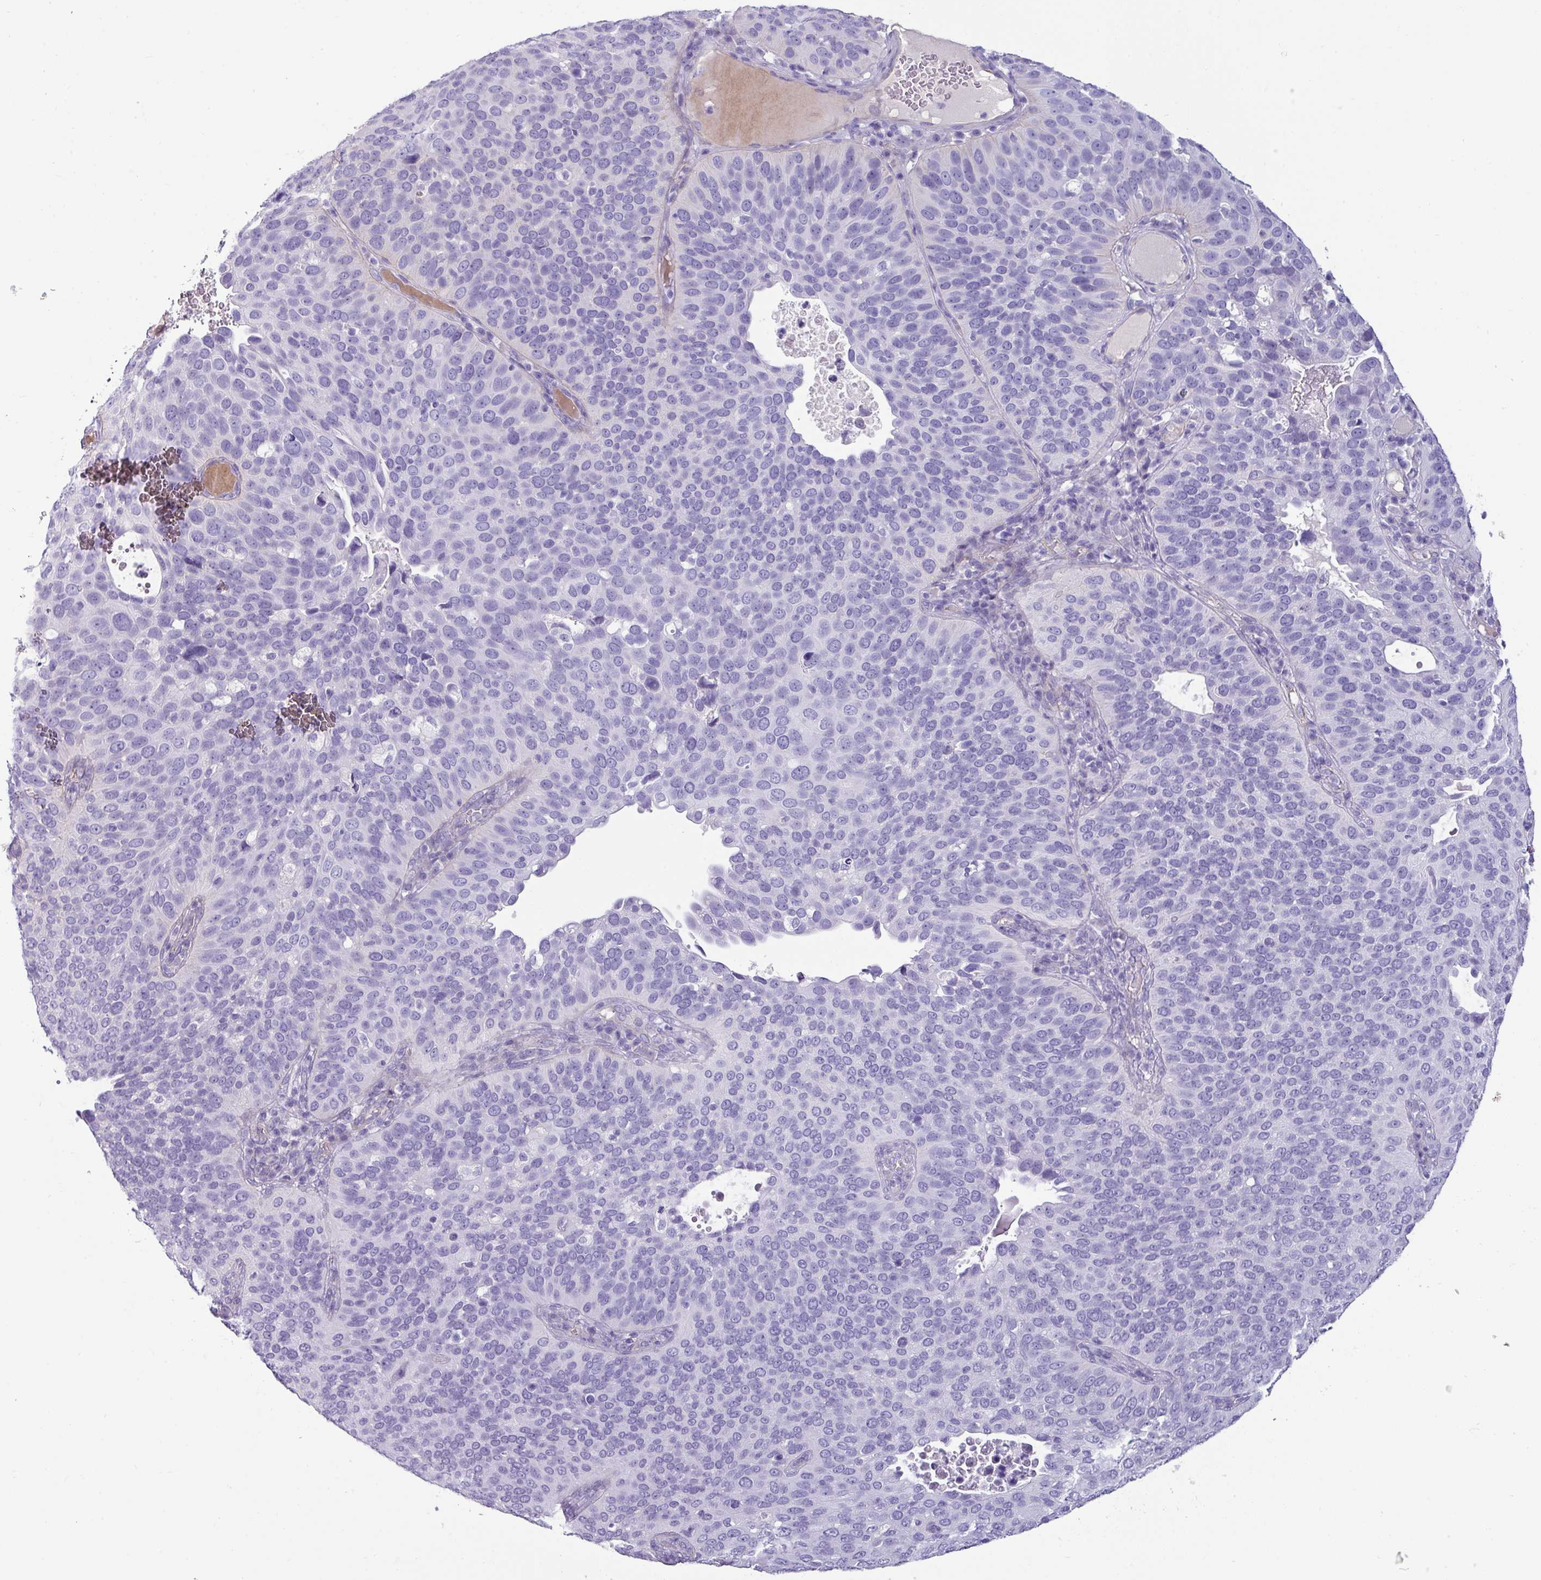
{"staining": {"intensity": "negative", "quantity": "none", "location": "none"}, "tissue": "cervical cancer", "cell_type": "Tumor cells", "image_type": "cancer", "snomed": [{"axis": "morphology", "description": "Squamous cell carcinoma, NOS"}, {"axis": "topography", "description": "Cervix"}], "caption": "IHC of cervical squamous cell carcinoma displays no expression in tumor cells.", "gene": "VCX2", "patient": {"sex": "female", "age": 36}}